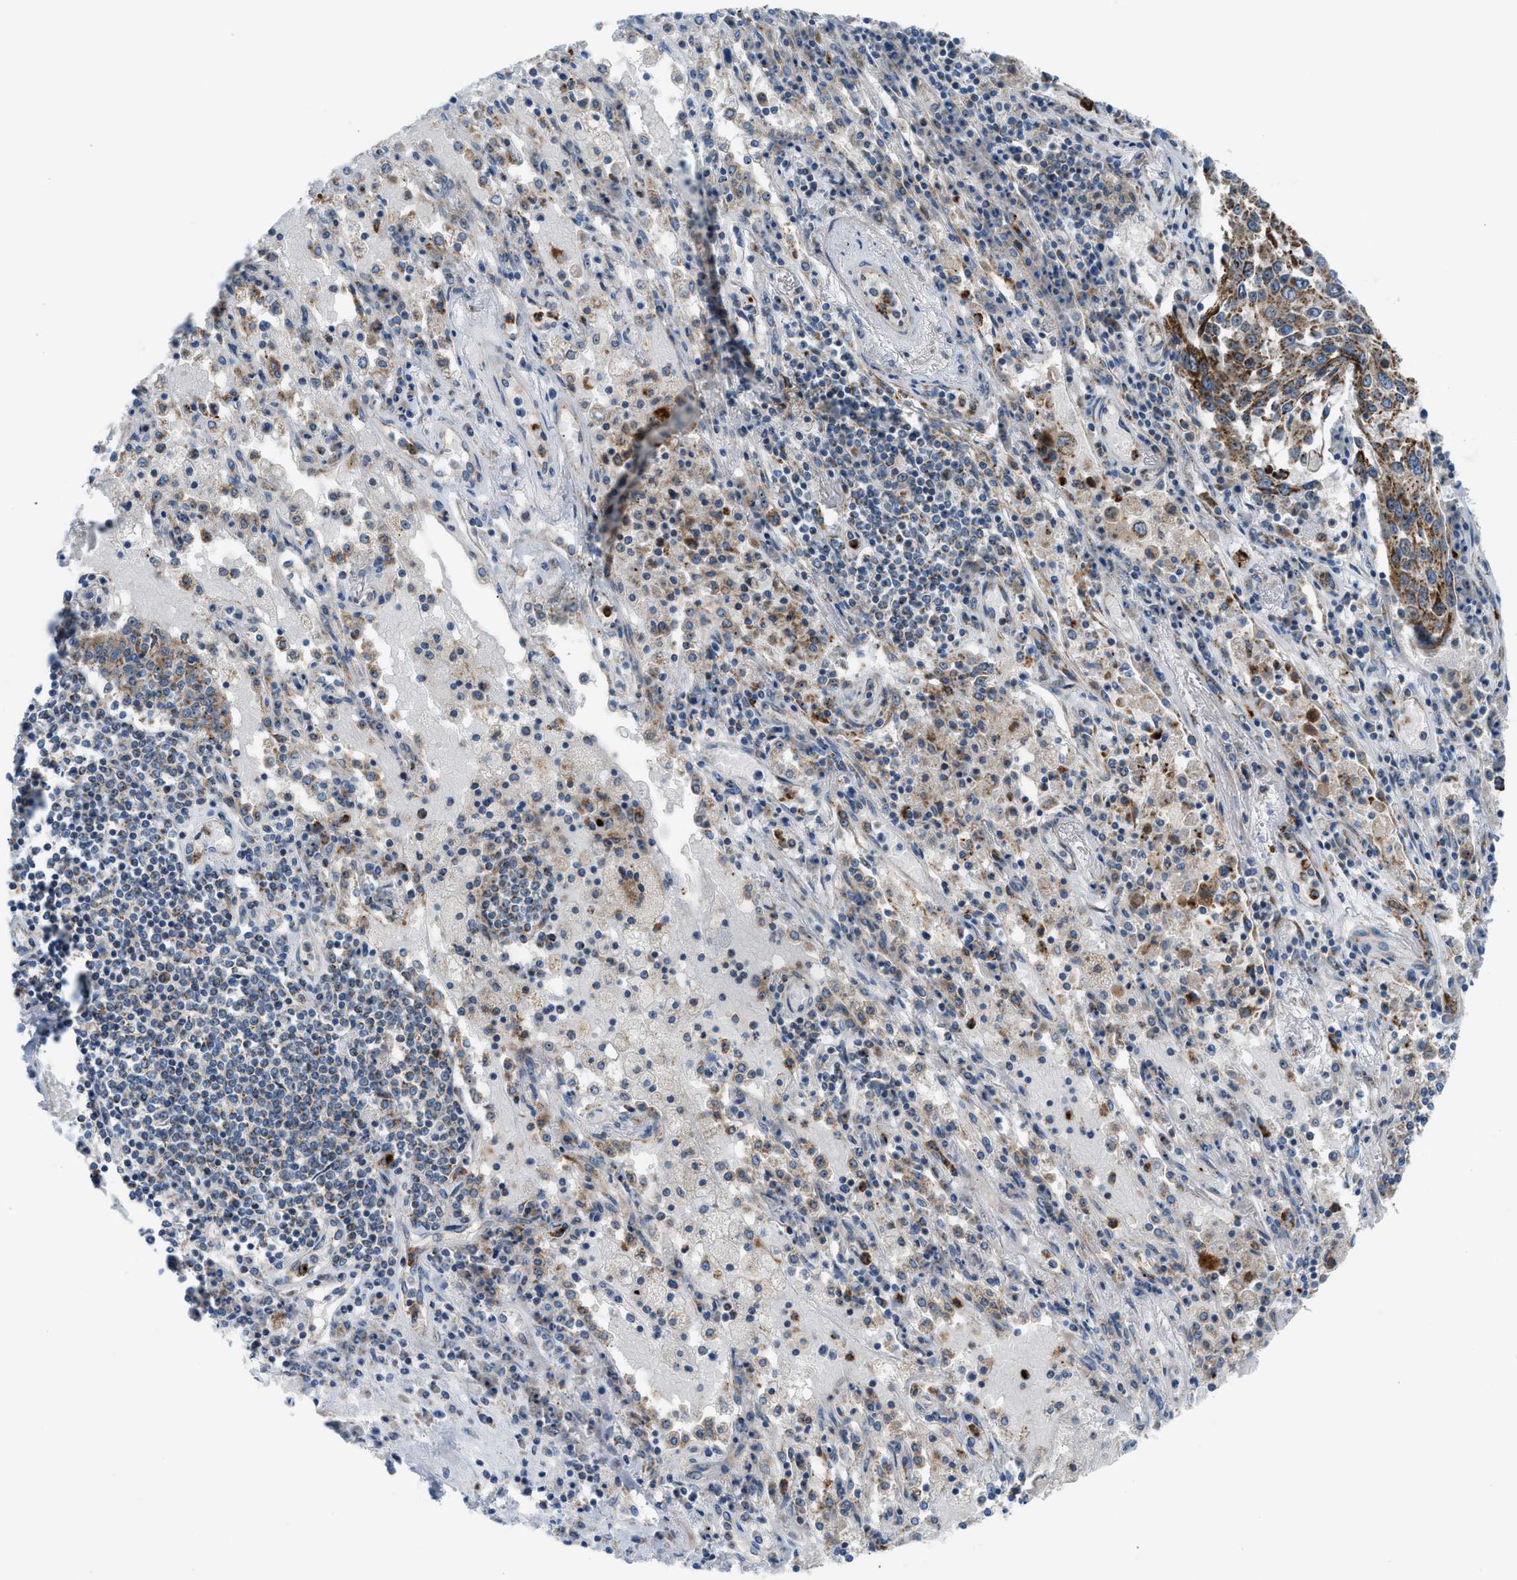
{"staining": {"intensity": "moderate", "quantity": ">75%", "location": "cytoplasmic/membranous"}, "tissue": "lung cancer", "cell_type": "Tumor cells", "image_type": "cancer", "snomed": [{"axis": "morphology", "description": "Squamous cell carcinoma, NOS"}, {"axis": "topography", "description": "Lung"}], "caption": "High-magnification brightfield microscopy of lung cancer (squamous cell carcinoma) stained with DAB (3,3'-diaminobenzidine) (brown) and counterstained with hematoxylin (blue). tumor cells exhibit moderate cytoplasmic/membranous positivity is seen in about>75% of cells. Nuclei are stained in blue.", "gene": "TPH1", "patient": {"sex": "male", "age": 65}}